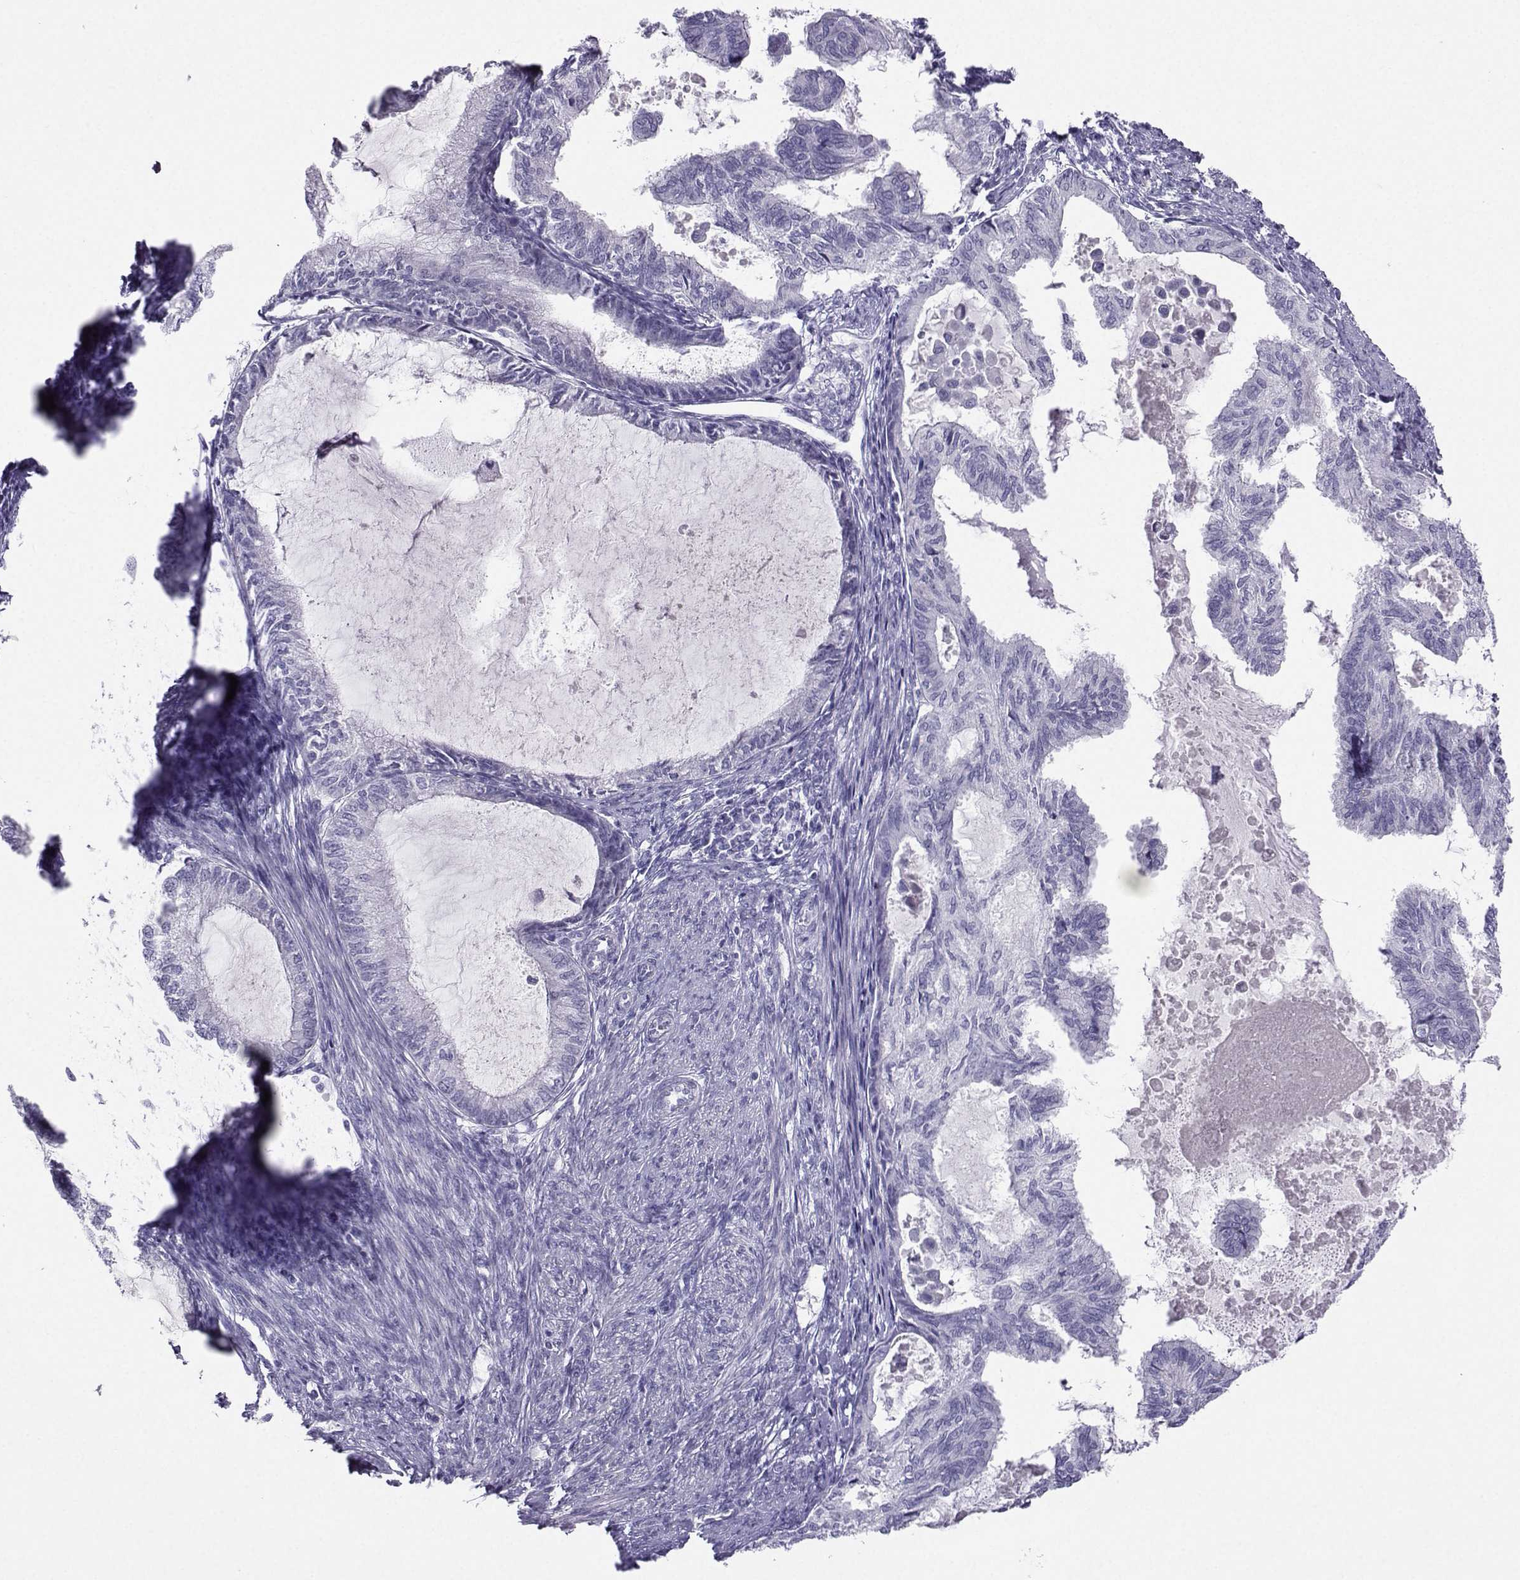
{"staining": {"intensity": "negative", "quantity": "none", "location": "none"}, "tissue": "endometrial cancer", "cell_type": "Tumor cells", "image_type": "cancer", "snomed": [{"axis": "morphology", "description": "Adenocarcinoma, NOS"}, {"axis": "topography", "description": "Endometrium"}], "caption": "Tumor cells are negative for protein expression in human adenocarcinoma (endometrial).", "gene": "FBXO24", "patient": {"sex": "female", "age": 86}}